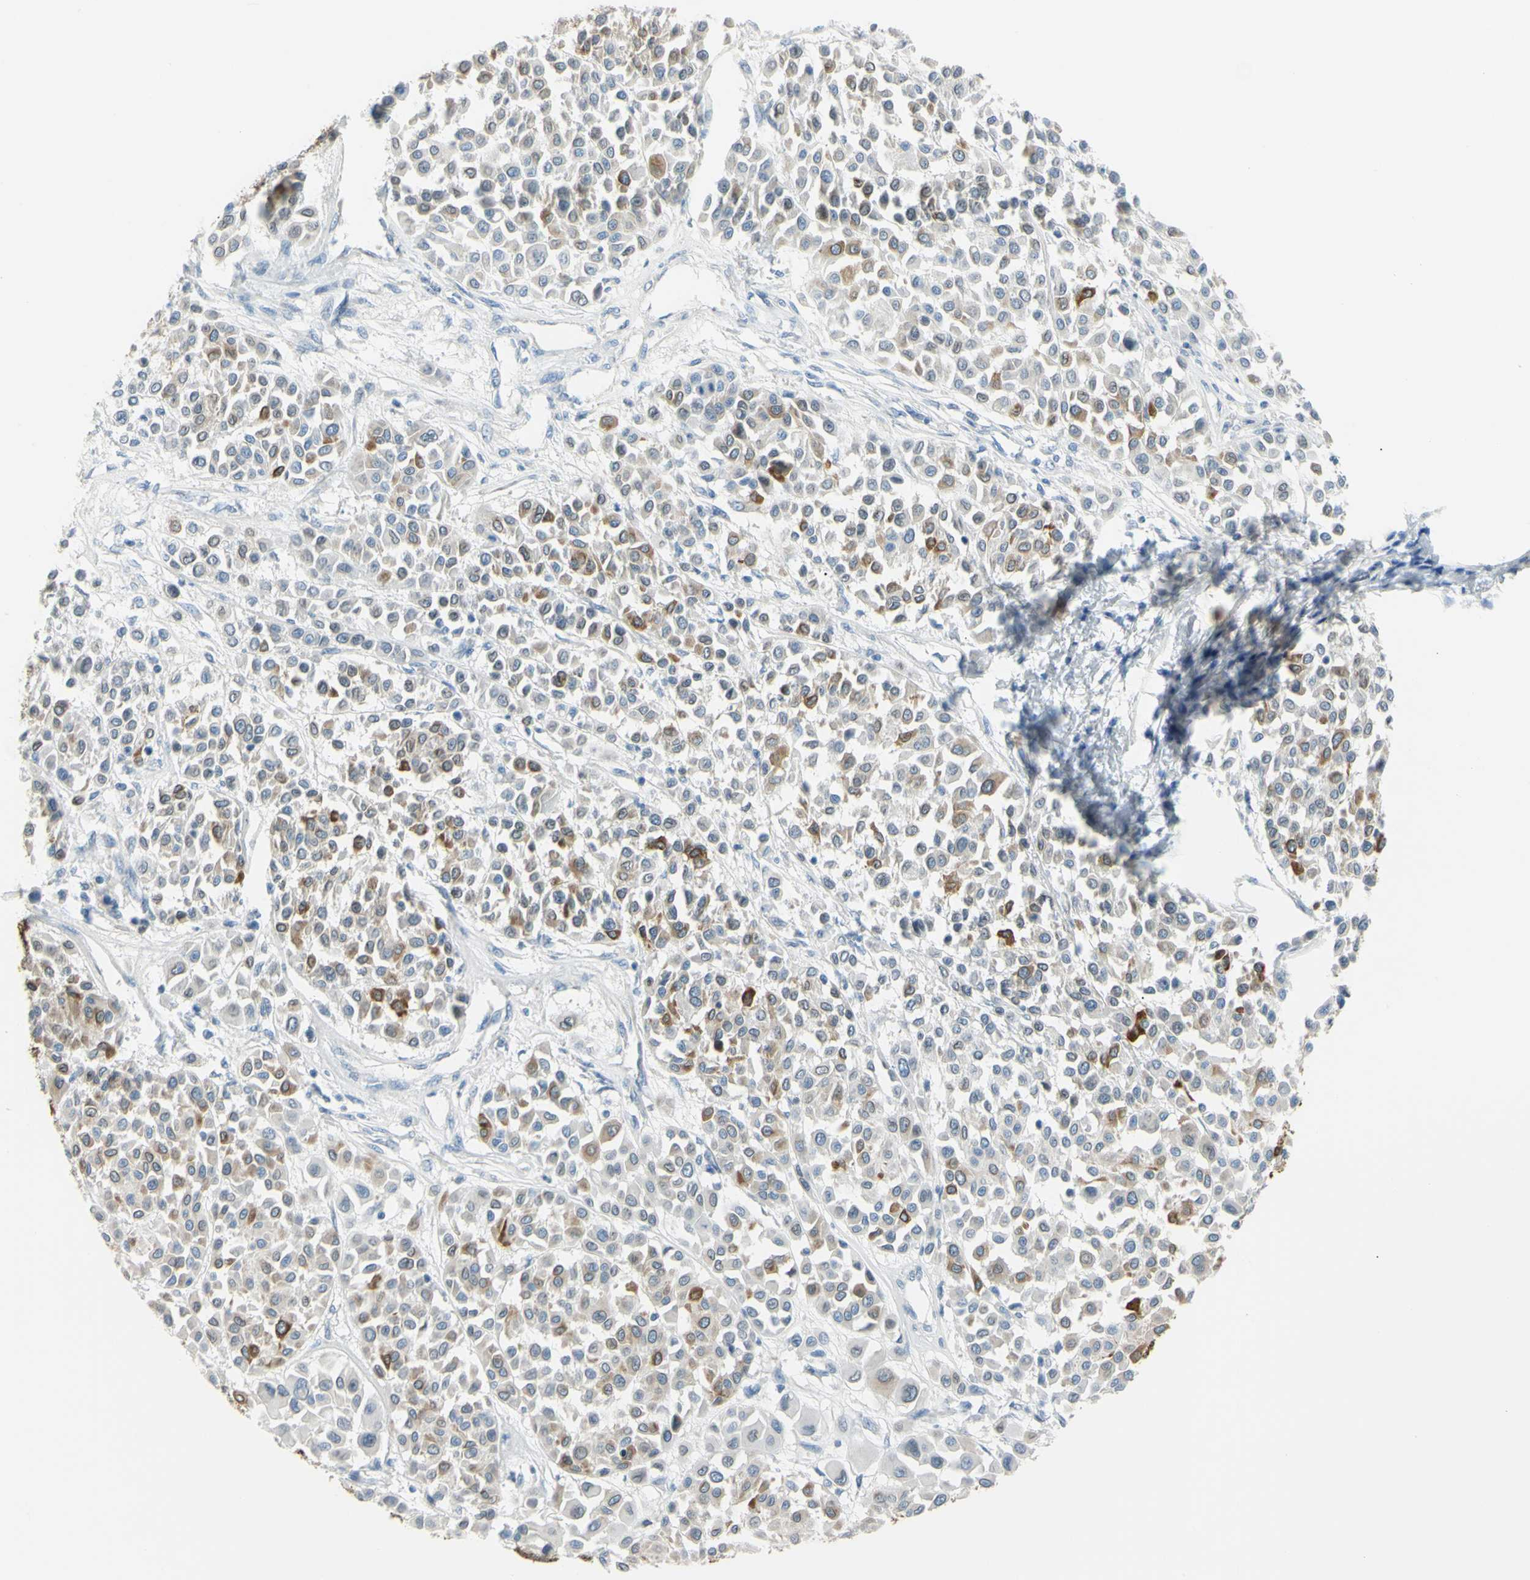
{"staining": {"intensity": "moderate", "quantity": "25%-75%", "location": "cytoplasmic/membranous"}, "tissue": "melanoma", "cell_type": "Tumor cells", "image_type": "cancer", "snomed": [{"axis": "morphology", "description": "Malignant melanoma, Metastatic site"}, {"axis": "topography", "description": "Soft tissue"}], "caption": "Immunohistochemical staining of malignant melanoma (metastatic site) shows moderate cytoplasmic/membranous protein staining in approximately 25%-75% of tumor cells.", "gene": "DCT", "patient": {"sex": "male", "age": 41}}